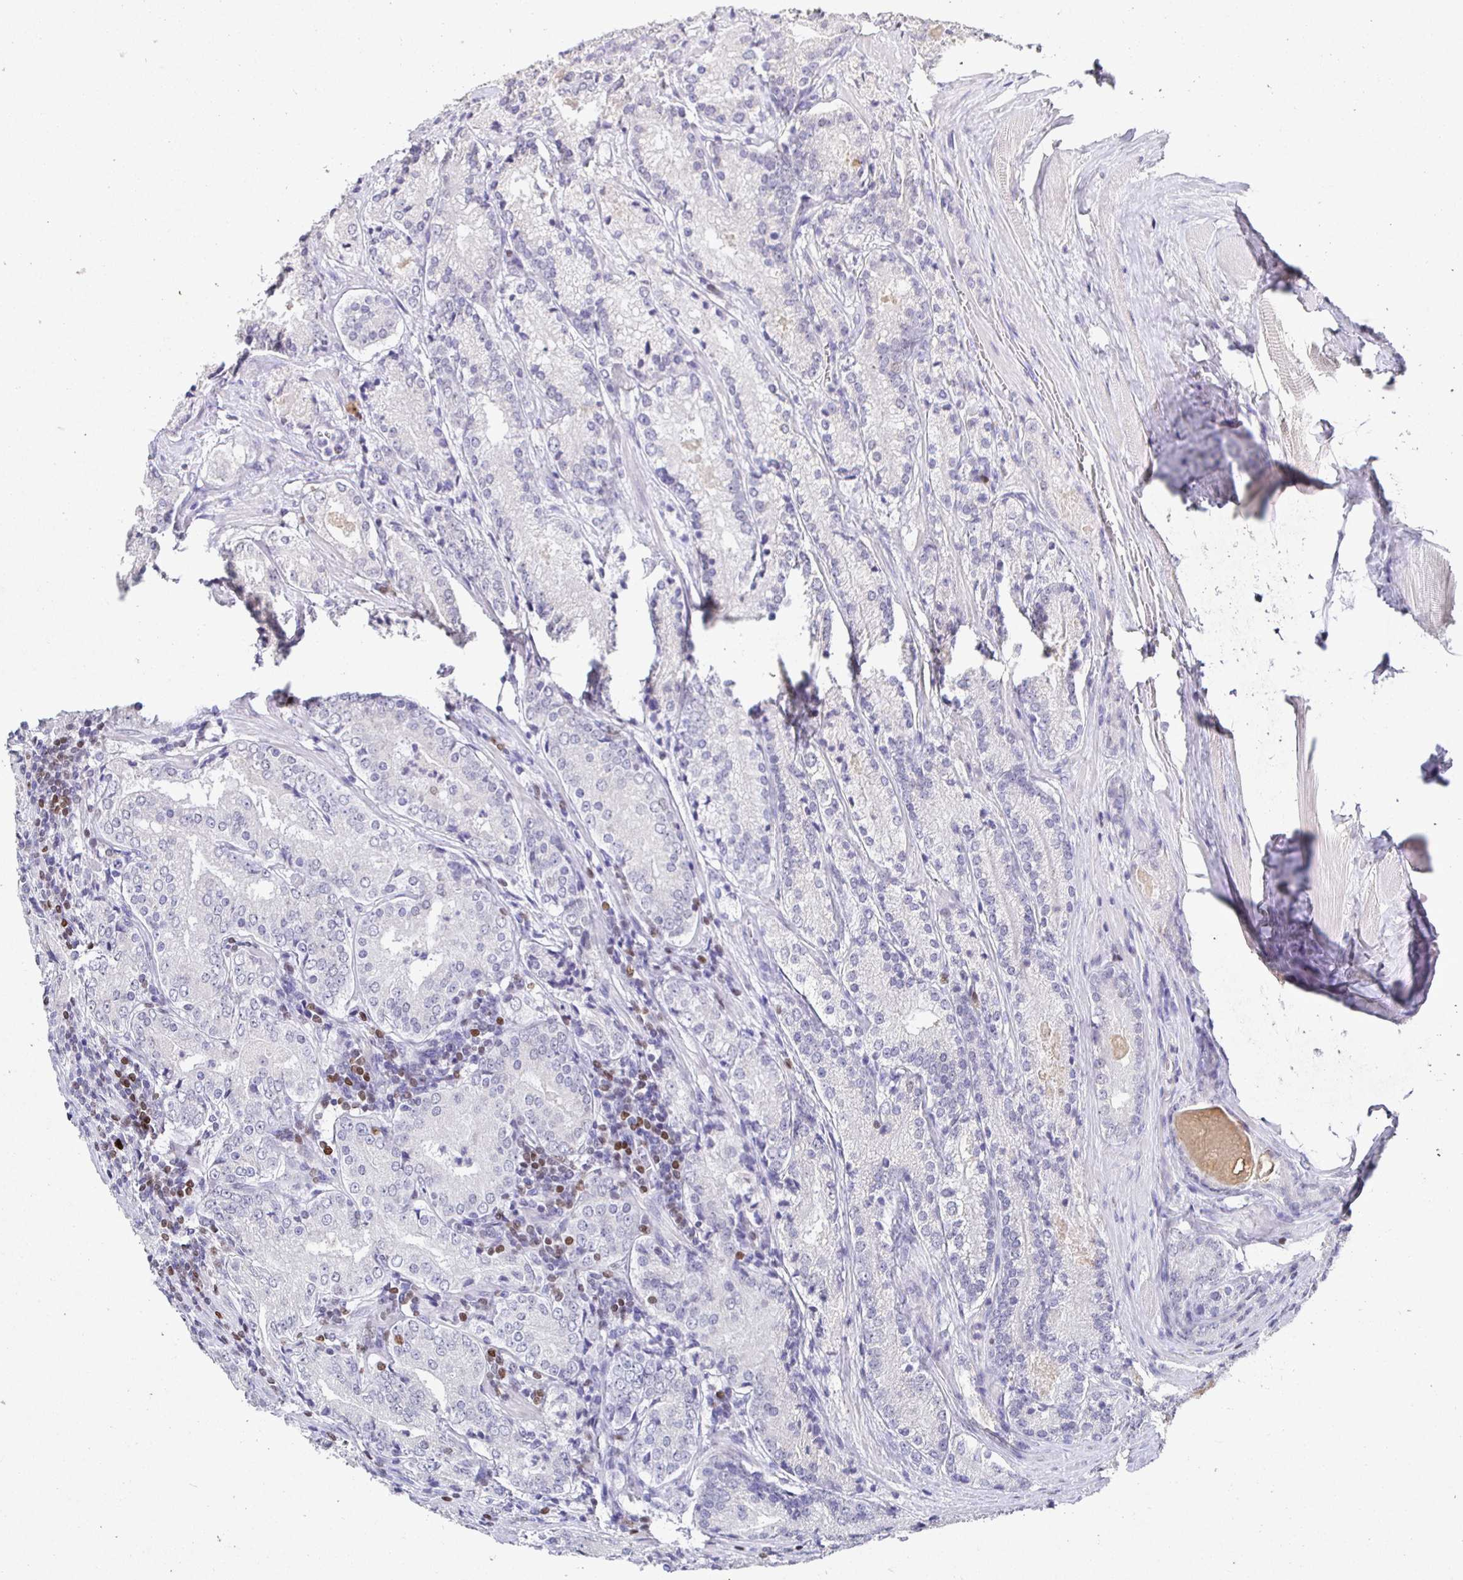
{"staining": {"intensity": "negative", "quantity": "none", "location": "none"}, "tissue": "prostate cancer", "cell_type": "Tumor cells", "image_type": "cancer", "snomed": [{"axis": "morphology", "description": "Adenocarcinoma, NOS"}, {"axis": "morphology", "description": "Adenocarcinoma, Low grade"}, {"axis": "topography", "description": "Prostate"}], "caption": "Tumor cells show no significant protein expression in prostate adenocarcinoma. (DAB IHC visualized using brightfield microscopy, high magnification).", "gene": "SATB1", "patient": {"sex": "male", "age": 68}}